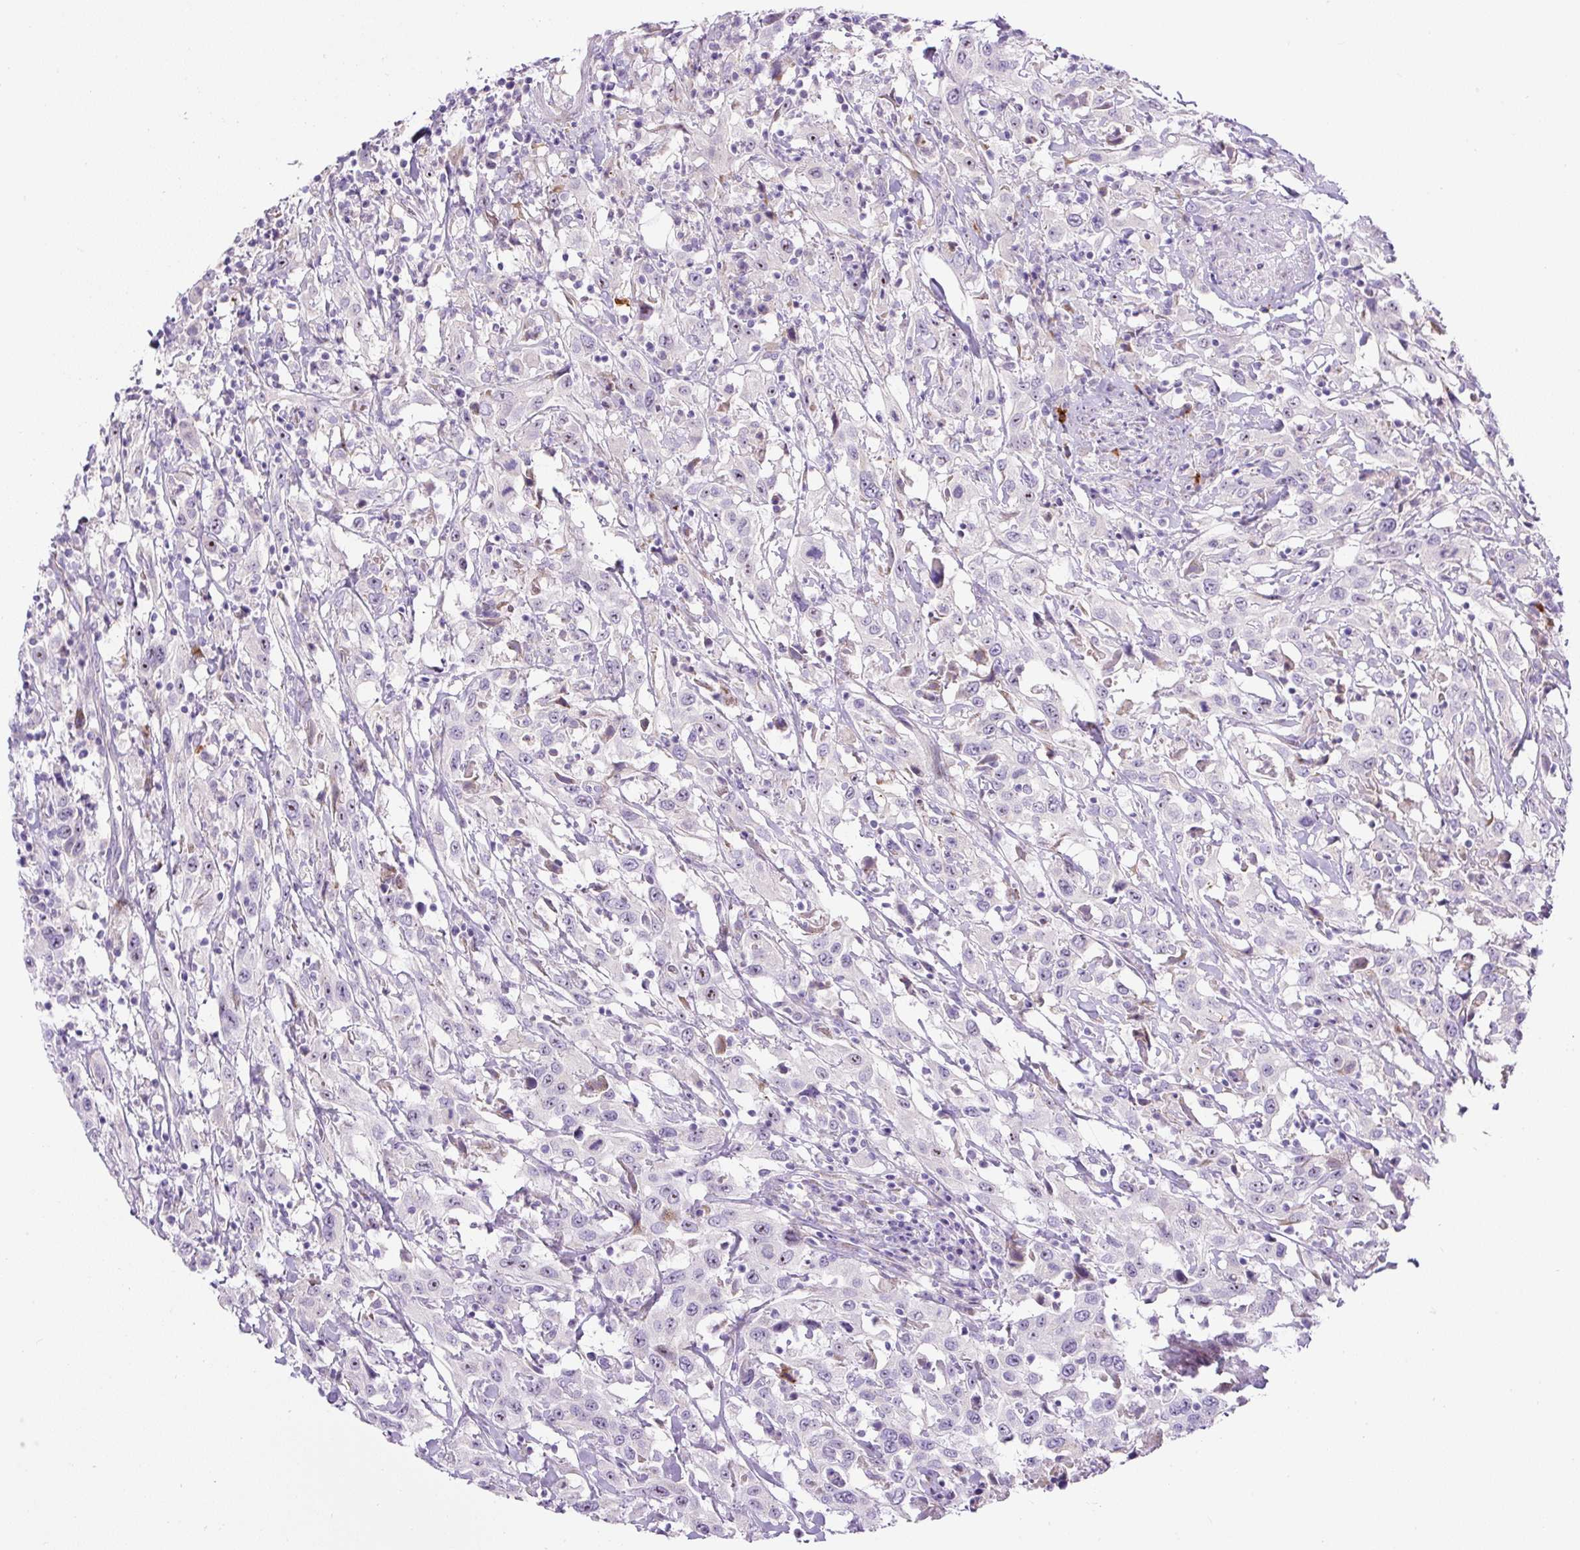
{"staining": {"intensity": "negative", "quantity": "none", "location": "none"}, "tissue": "urothelial cancer", "cell_type": "Tumor cells", "image_type": "cancer", "snomed": [{"axis": "morphology", "description": "Urothelial carcinoma, High grade"}, {"axis": "topography", "description": "Urinary bladder"}], "caption": "An immunohistochemistry micrograph of urothelial cancer is shown. There is no staining in tumor cells of urothelial cancer.", "gene": "ZNF596", "patient": {"sex": "male", "age": 61}}